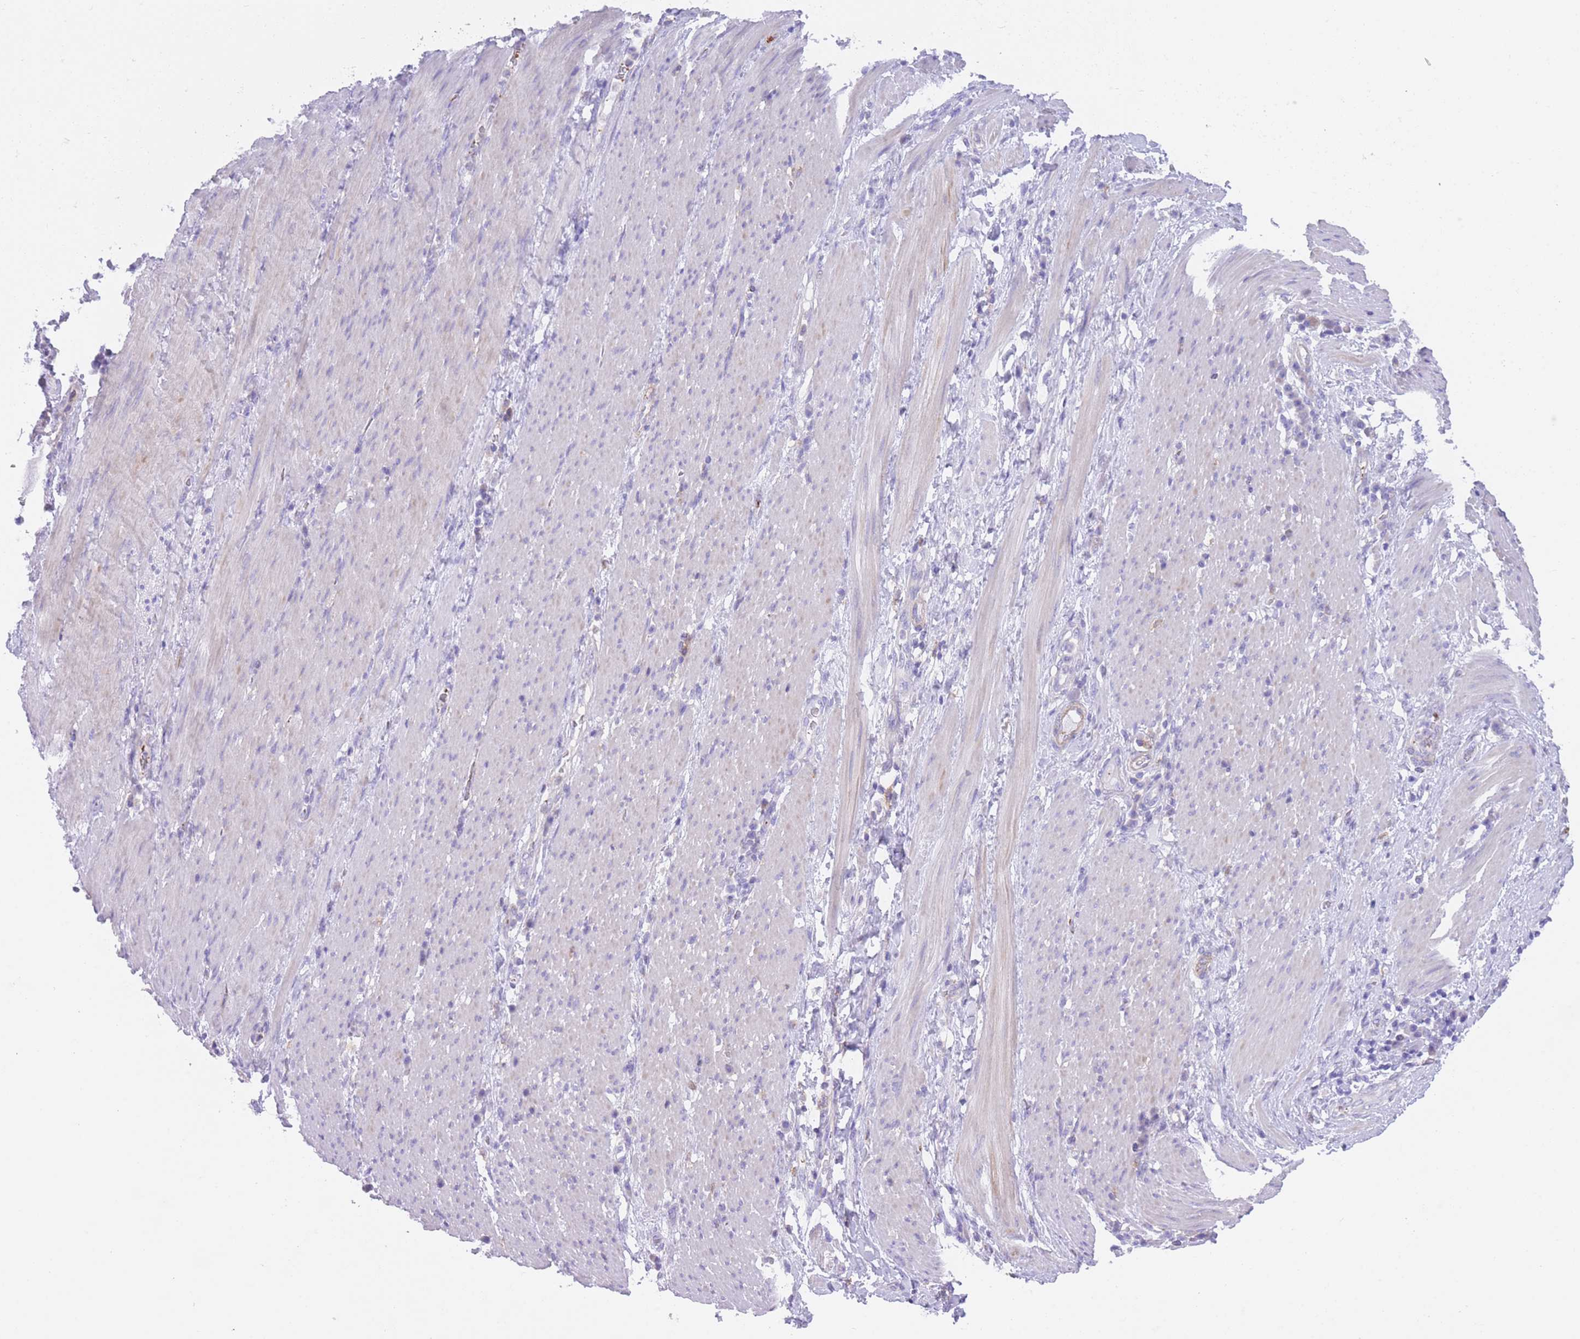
{"staining": {"intensity": "negative", "quantity": "none", "location": "none"}, "tissue": "stomach cancer", "cell_type": "Tumor cells", "image_type": "cancer", "snomed": [{"axis": "morphology", "description": "Normal tissue, NOS"}, {"axis": "morphology", "description": "Adenocarcinoma, NOS"}, {"axis": "topography", "description": "Stomach"}], "caption": "This is a image of immunohistochemistry staining of adenocarcinoma (stomach), which shows no staining in tumor cells.", "gene": "LDB3", "patient": {"sex": "female", "age": 64}}